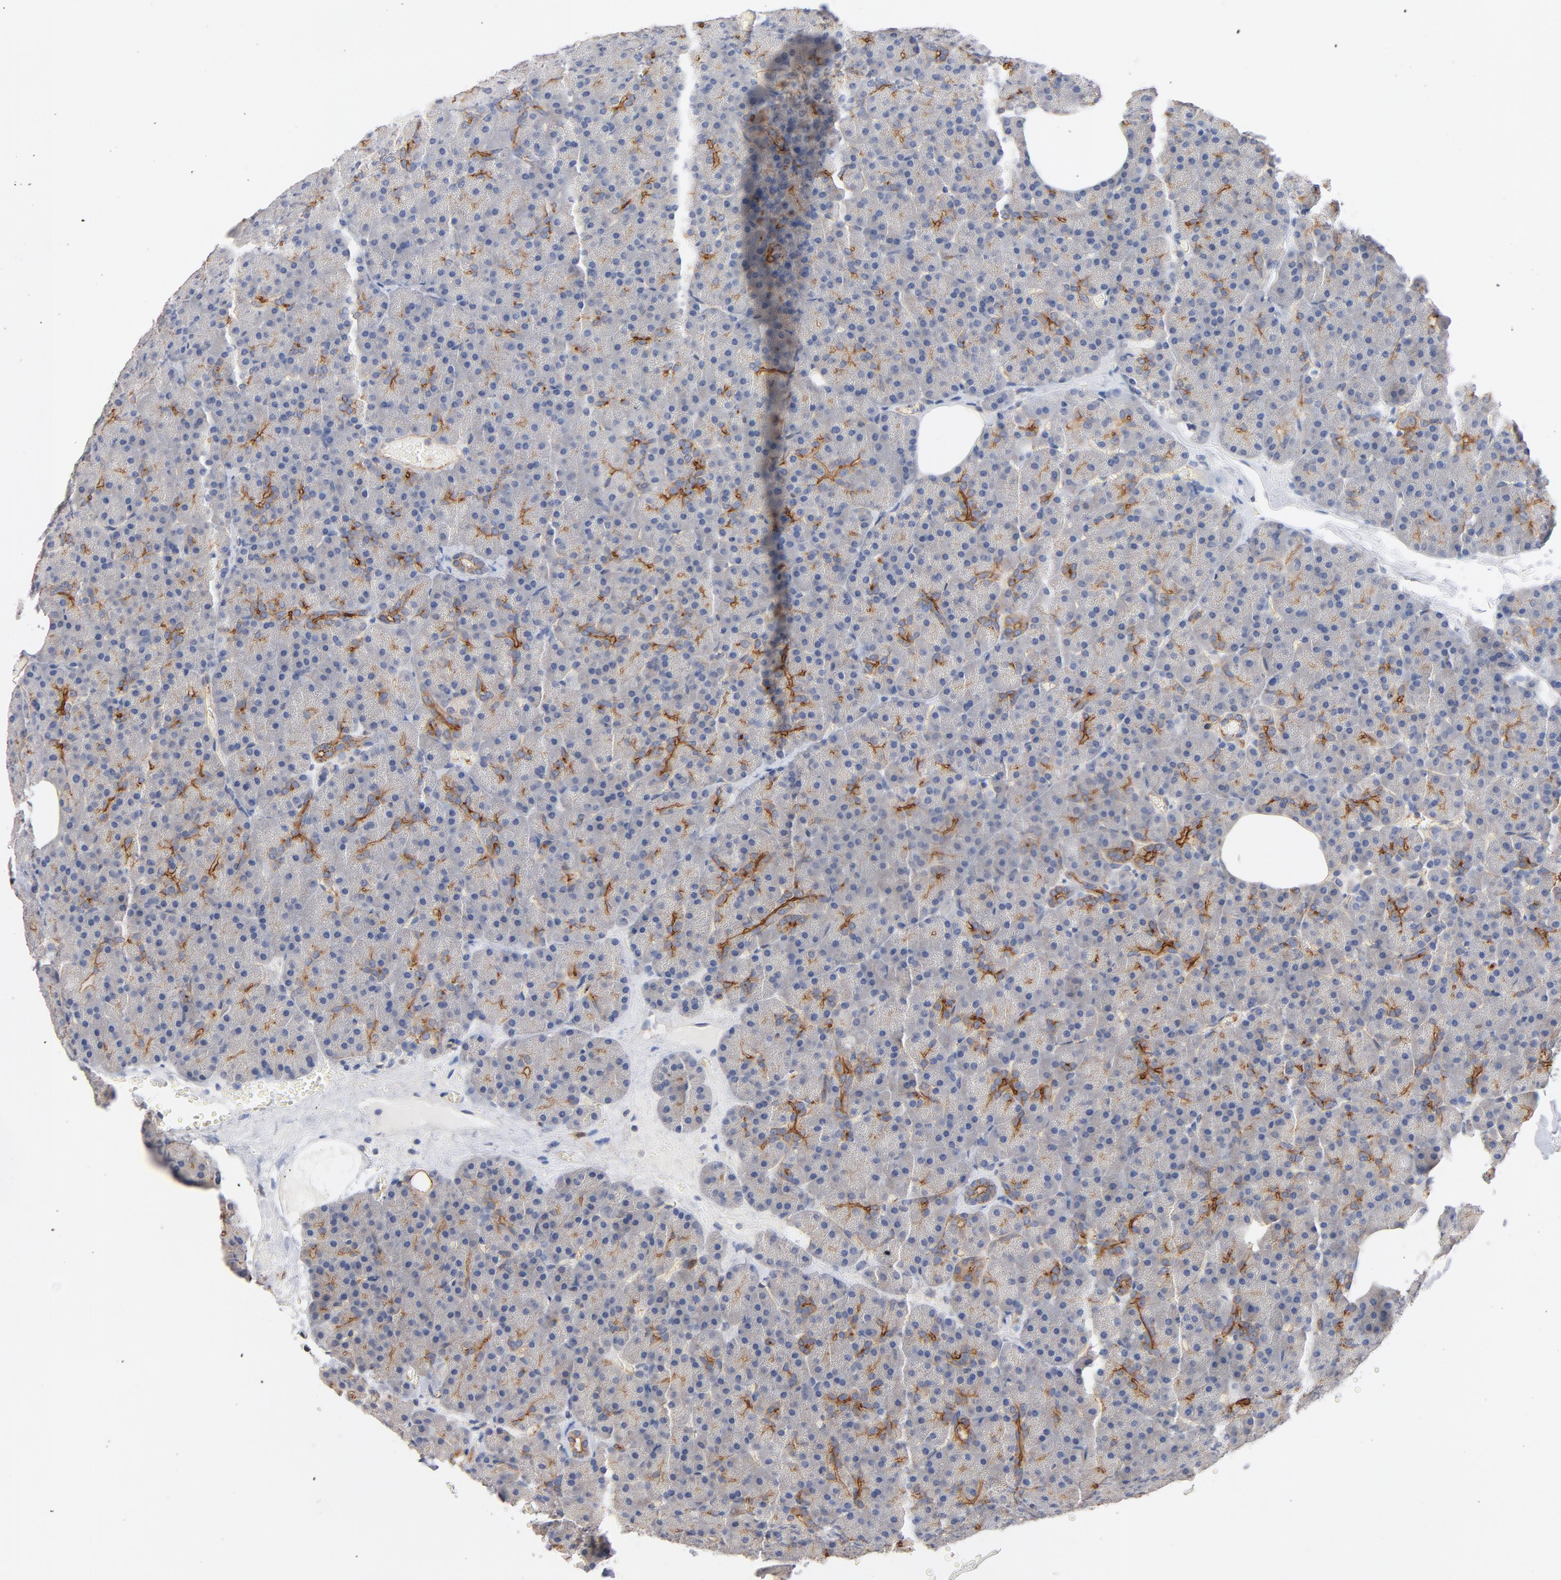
{"staining": {"intensity": "strong", "quantity": "<25%", "location": "cytoplasmic/membranous"}, "tissue": "pancreas", "cell_type": "Exocrine glandular cells", "image_type": "normal", "snomed": [{"axis": "morphology", "description": "Normal tissue, NOS"}, {"axis": "topography", "description": "Pancreas"}], "caption": "High-magnification brightfield microscopy of unremarkable pancreas stained with DAB (3,3'-diaminobenzidine) (brown) and counterstained with hematoxylin (blue). exocrine glandular cells exhibit strong cytoplasmic/membranous positivity is identified in about<25% of cells.", "gene": "STRN3", "patient": {"sex": "female", "age": 35}}